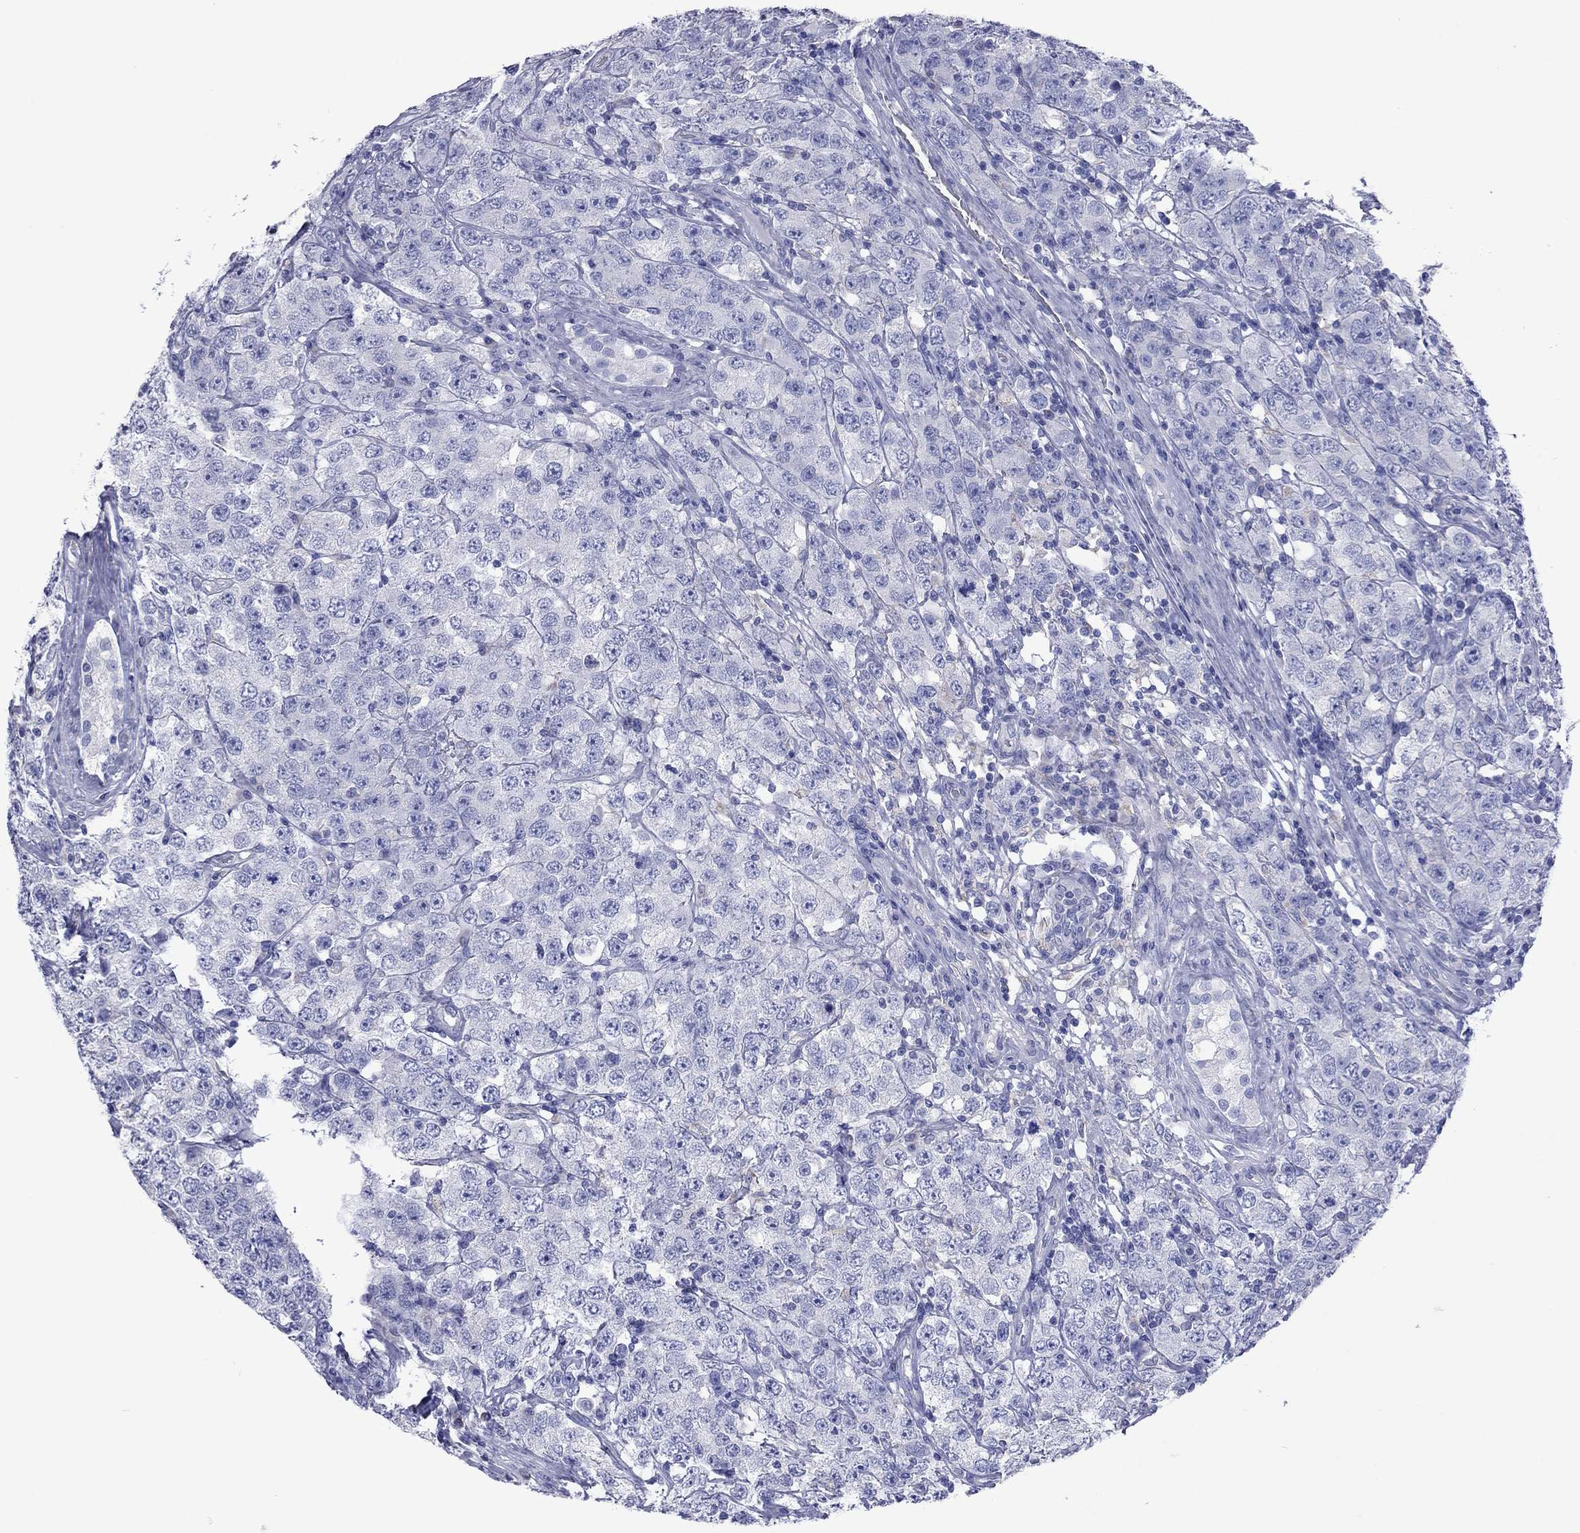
{"staining": {"intensity": "negative", "quantity": "none", "location": "none"}, "tissue": "testis cancer", "cell_type": "Tumor cells", "image_type": "cancer", "snomed": [{"axis": "morphology", "description": "Seminoma, NOS"}, {"axis": "topography", "description": "Testis"}], "caption": "DAB (3,3'-diaminobenzidine) immunohistochemical staining of human seminoma (testis) reveals no significant staining in tumor cells.", "gene": "VSIG10", "patient": {"sex": "male", "age": 52}}